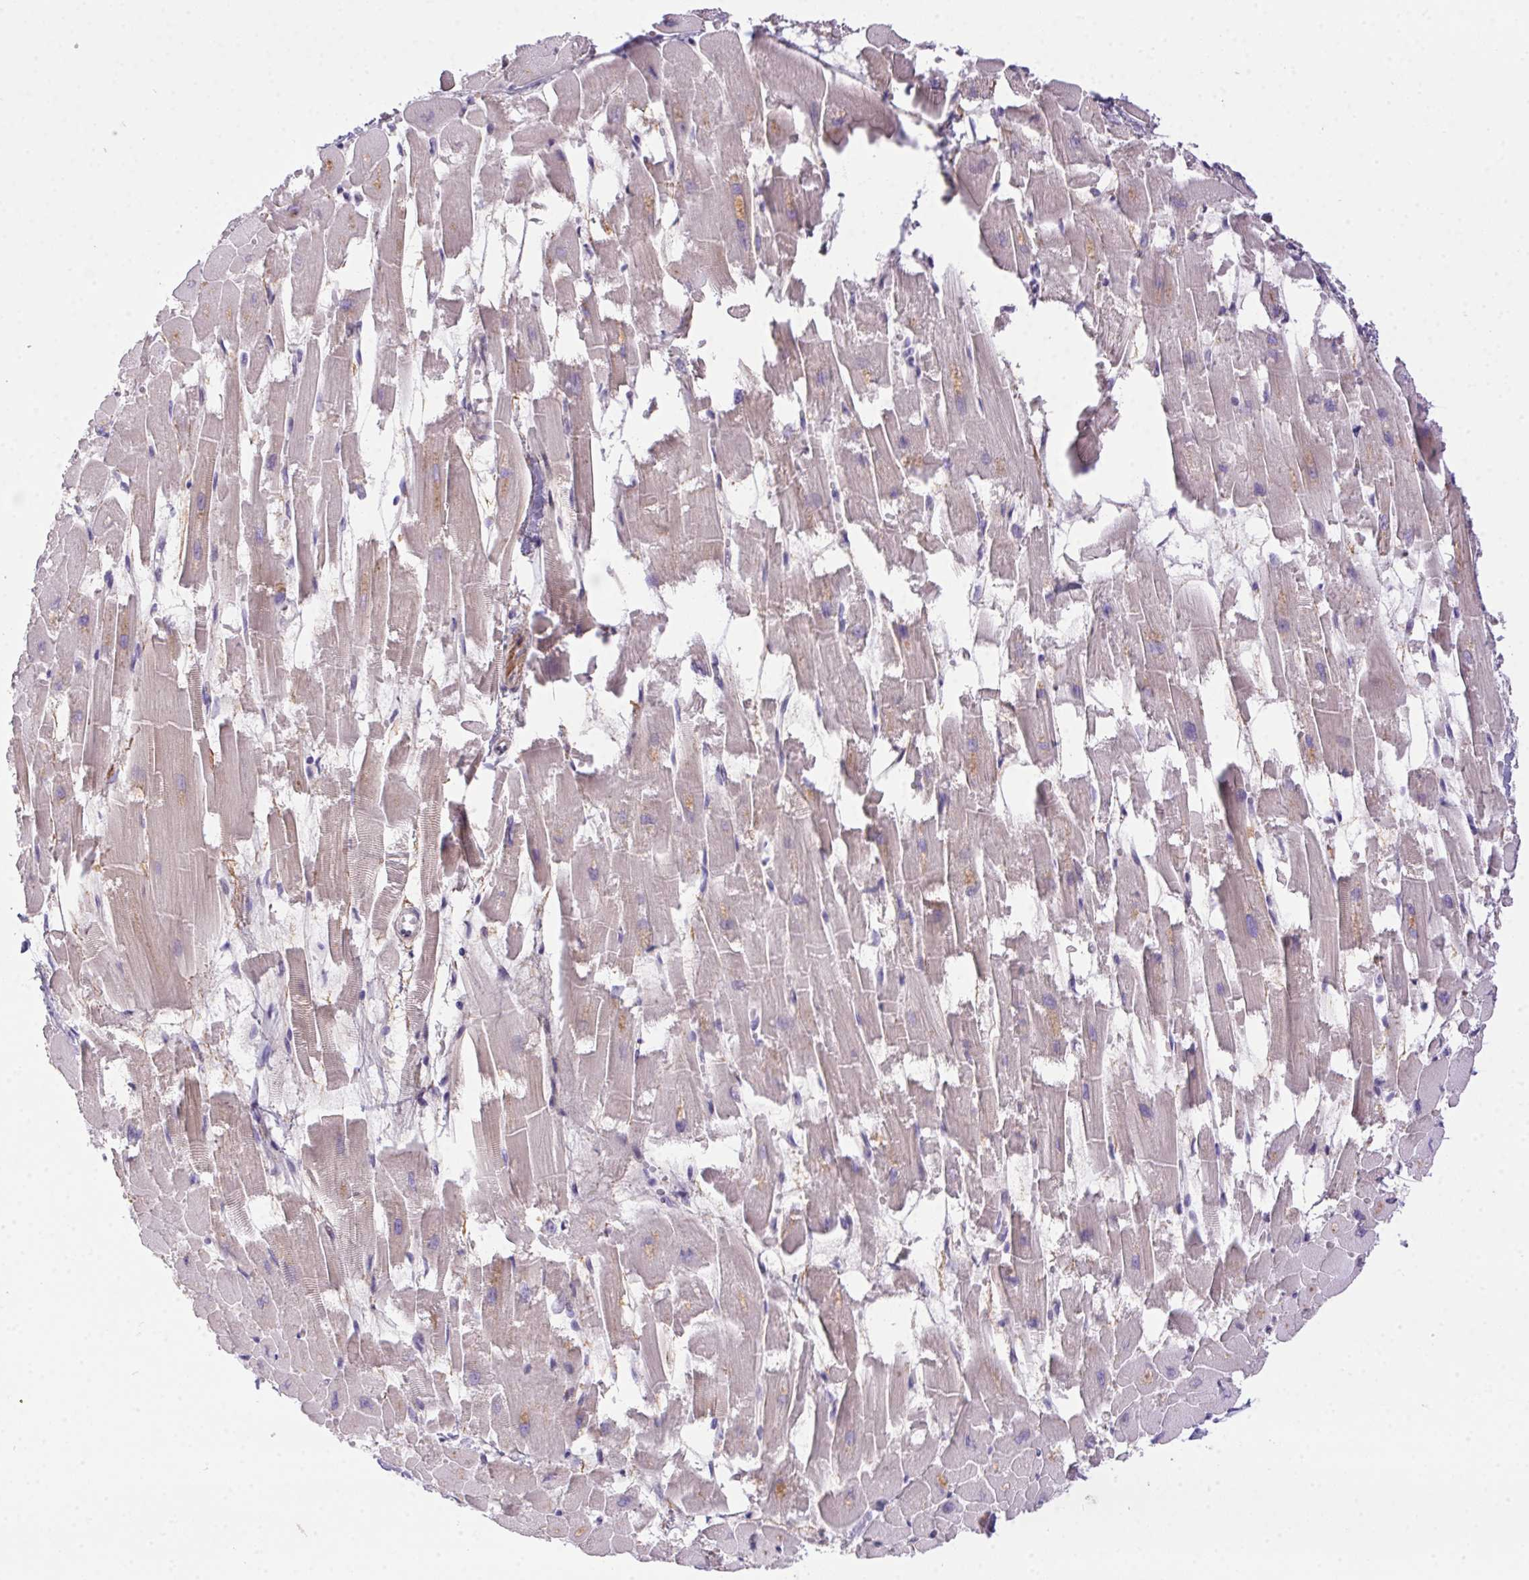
{"staining": {"intensity": "weak", "quantity": "<25%", "location": "cytoplasmic/membranous"}, "tissue": "heart muscle", "cell_type": "Cardiomyocytes", "image_type": "normal", "snomed": [{"axis": "morphology", "description": "Normal tissue, NOS"}, {"axis": "topography", "description": "Heart"}], "caption": "The photomicrograph shows no staining of cardiomyocytes in benign heart muscle.", "gene": "SP9", "patient": {"sex": "female", "age": 52}}